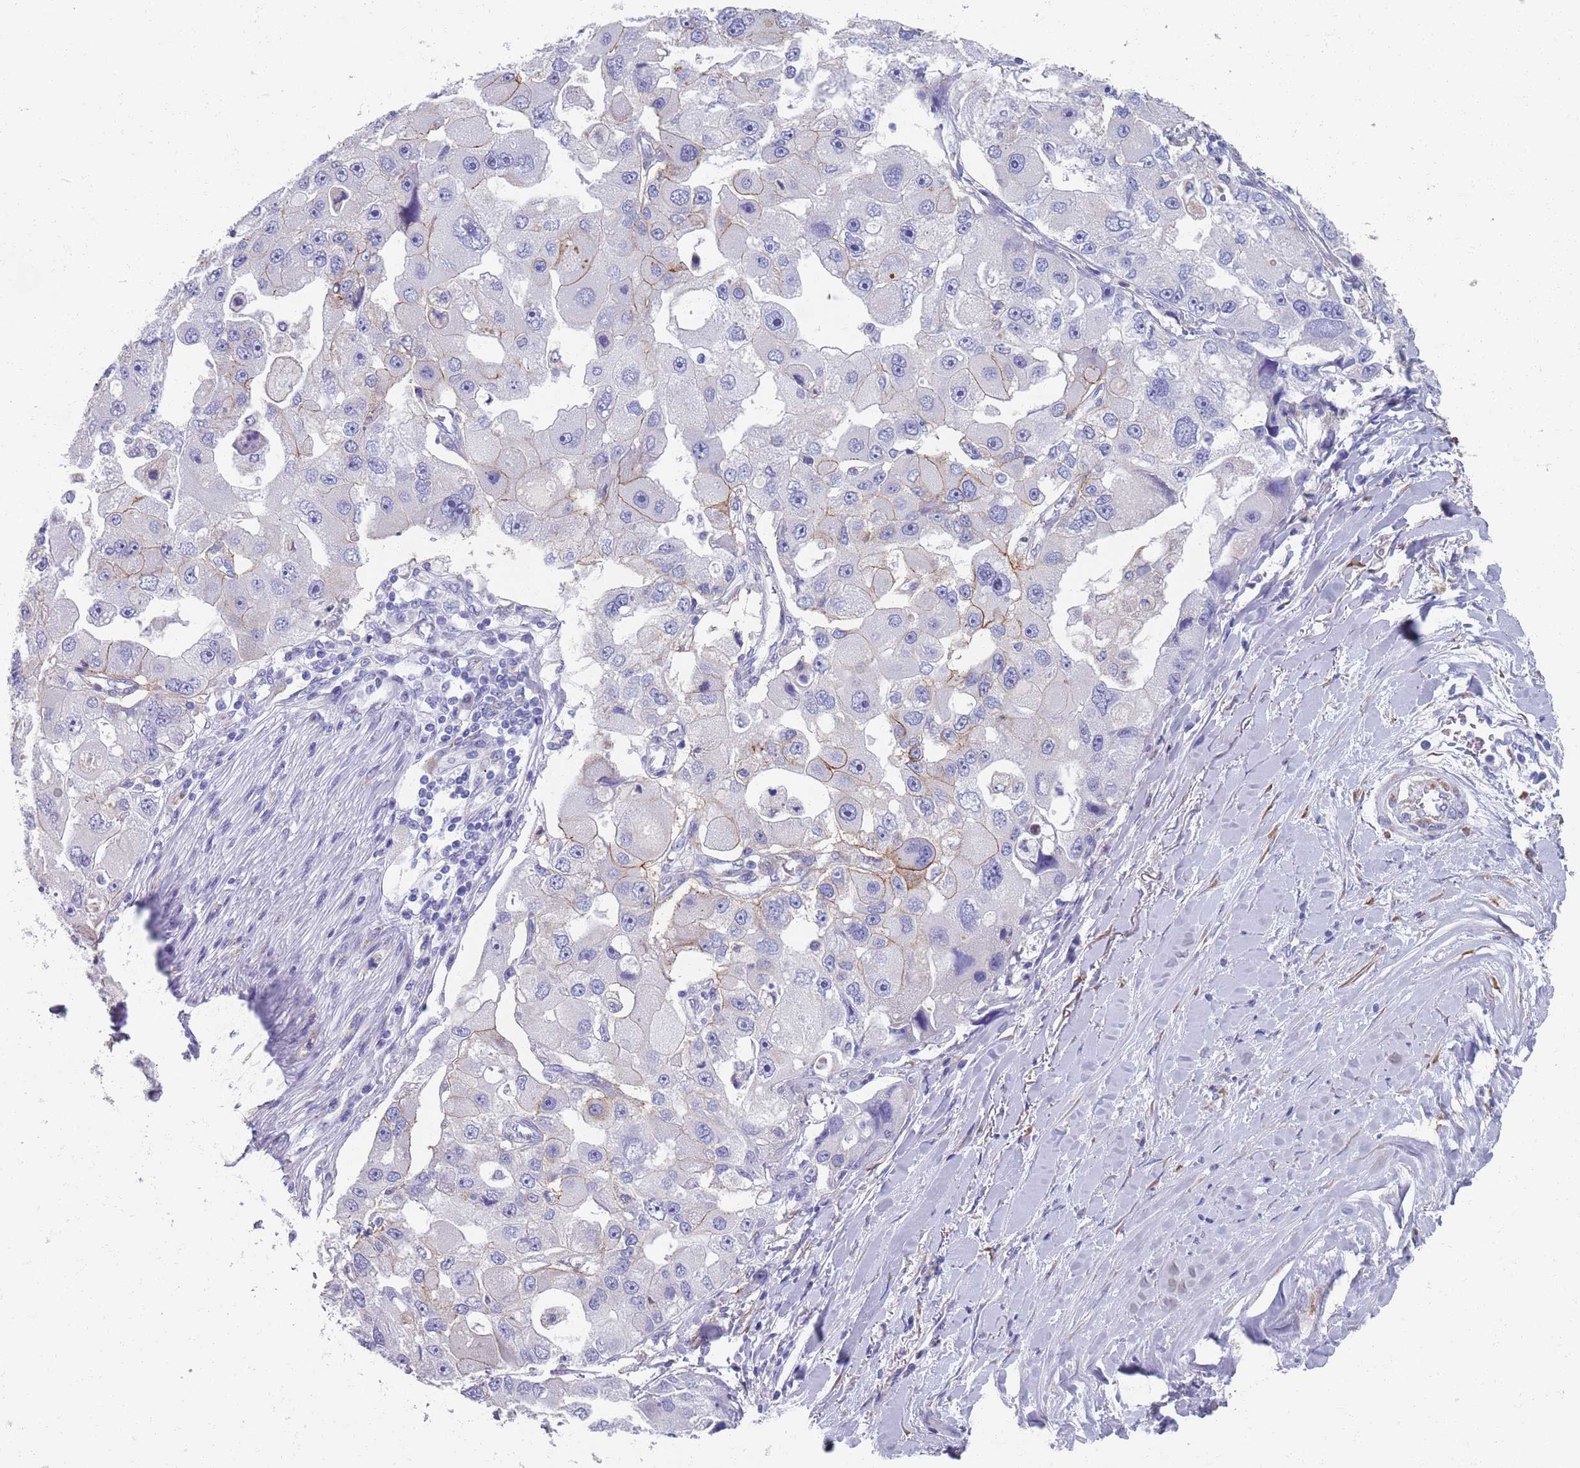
{"staining": {"intensity": "moderate", "quantity": "<25%", "location": "cytoplasmic/membranous"}, "tissue": "lung cancer", "cell_type": "Tumor cells", "image_type": "cancer", "snomed": [{"axis": "morphology", "description": "Adenocarcinoma, NOS"}, {"axis": "topography", "description": "Lung"}], "caption": "Tumor cells demonstrate moderate cytoplasmic/membranous positivity in approximately <25% of cells in lung adenocarcinoma.", "gene": "PLOD1", "patient": {"sex": "female", "age": 54}}